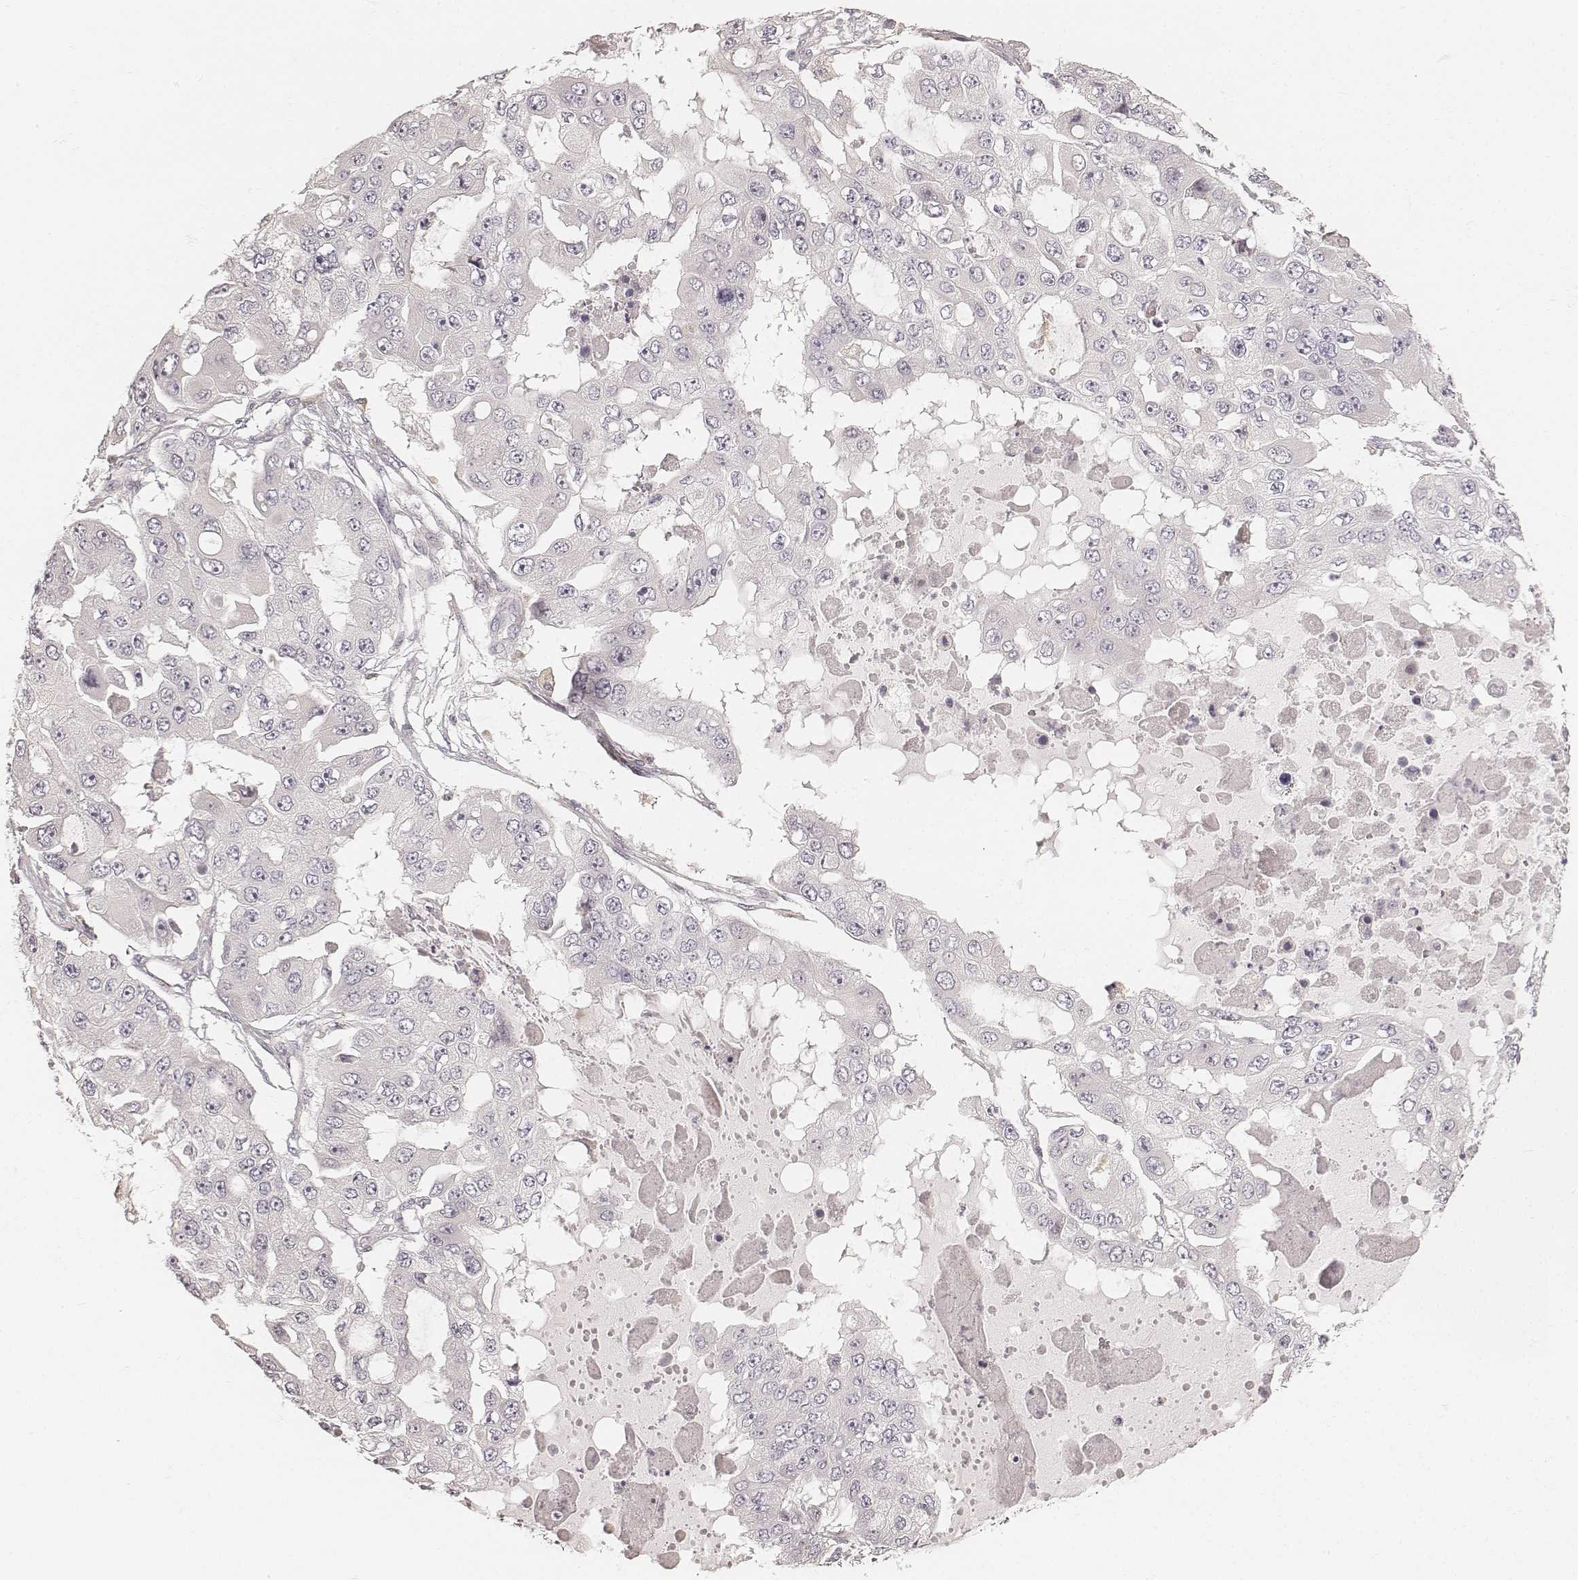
{"staining": {"intensity": "negative", "quantity": "none", "location": "none"}, "tissue": "ovarian cancer", "cell_type": "Tumor cells", "image_type": "cancer", "snomed": [{"axis": "morphology", "description": "Cystadenocarcinoma, serous, NOS"}, {"axis": "topography", "description": "Ovary"}], "caption": "Immunohistochemistry photomicrograph of neoplastic tissue: ovarian cancer (serous cystadenocarcinoma) stained with DAB reveals no significant protein staining in tumor cells.", "gene": "FMNL2", "patient": {"sex": "female", "age": 56}}